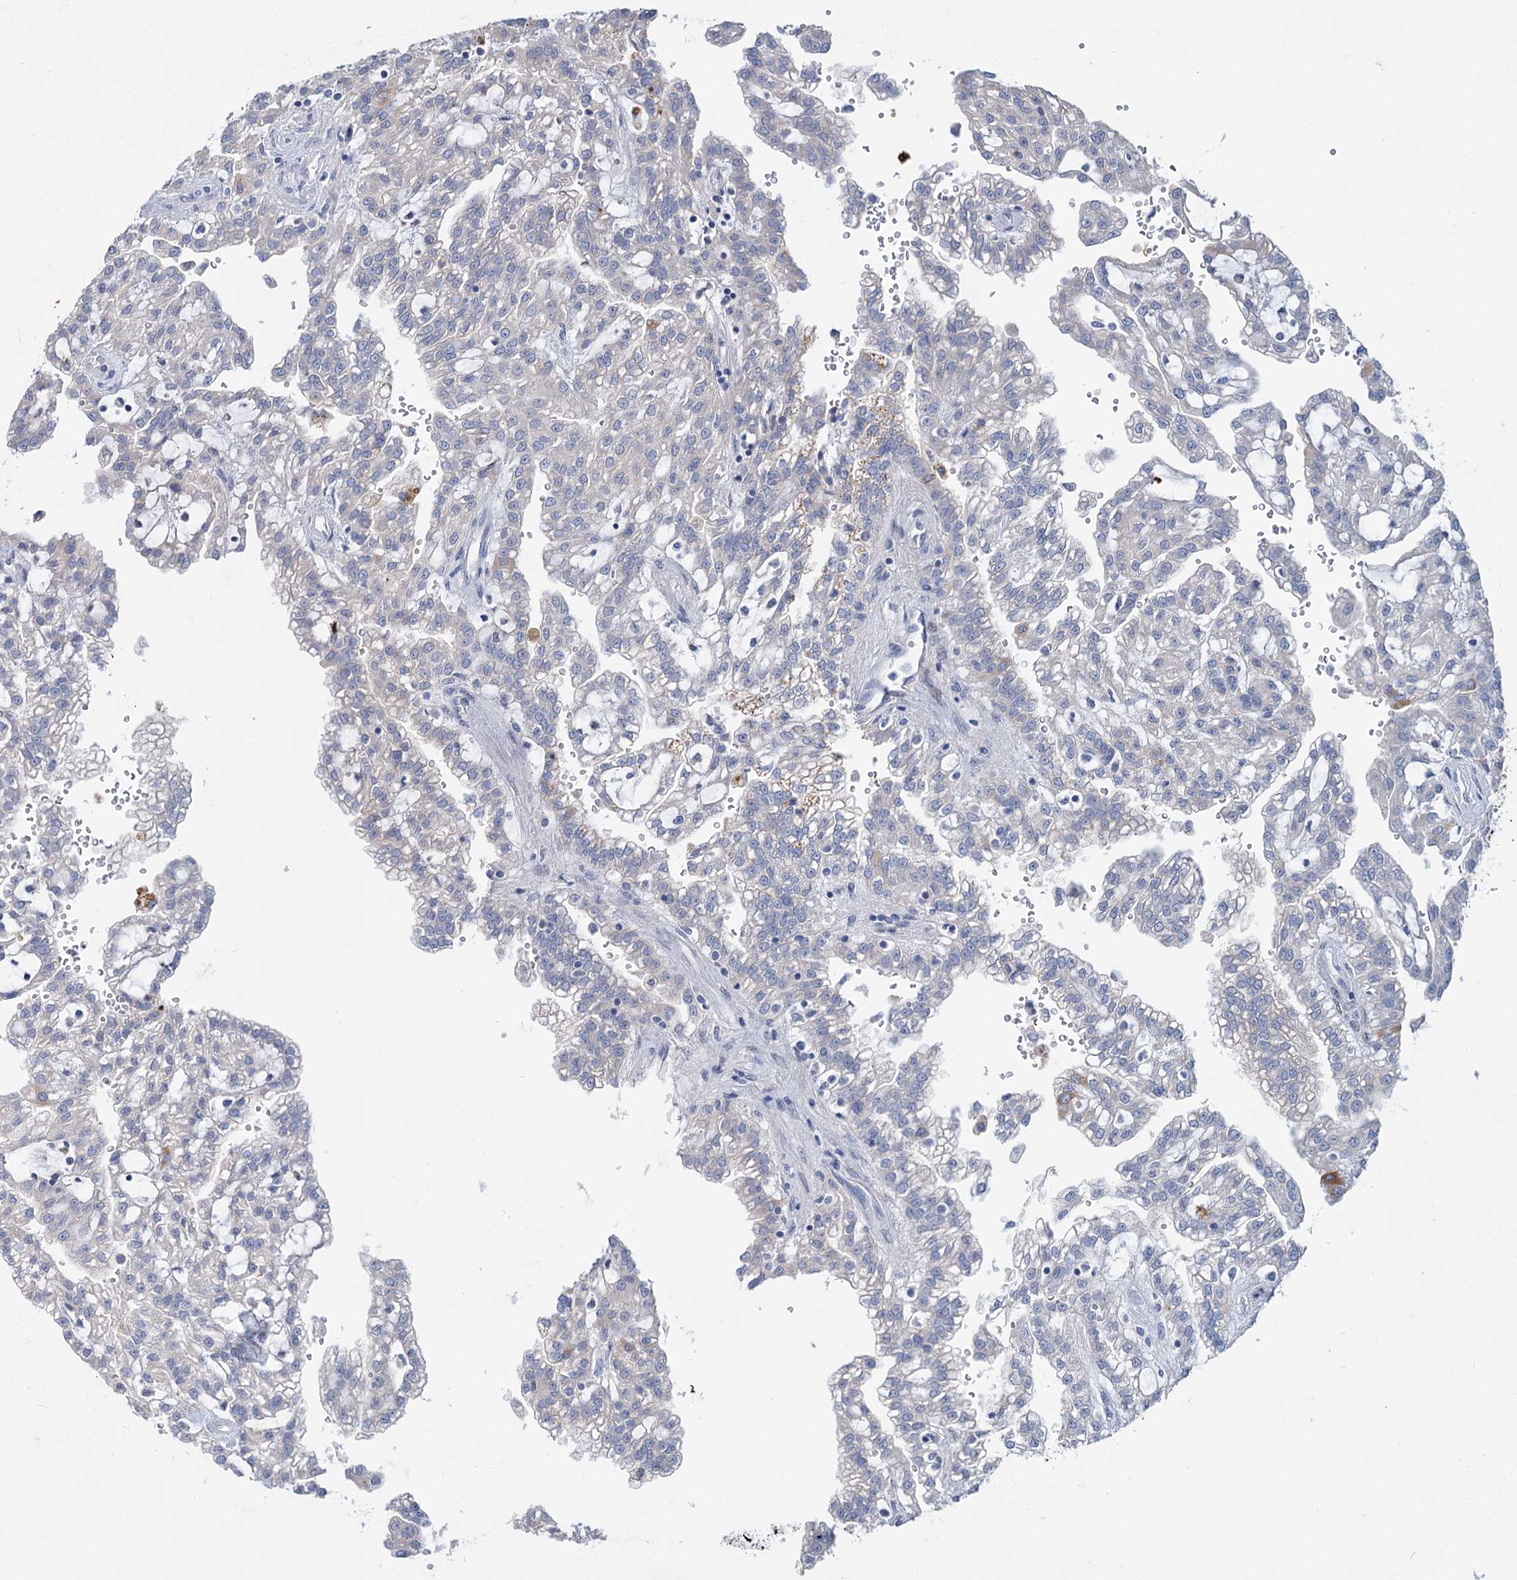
{"staining": {"intensity": "negative", "quantity": "none", "location": "none"}, "tissue": "renal cancer", "cell_type": "Tumor cells", "image_type": "cancer", "snomed": [{"axis": "morphology", "description": "Adenocarcinoma, NOS"}, {"axis": "topography", "description": "Kidney"}], "caption": "Immunohistochemical staining of renal cancer demonstrates no significant staining in tumor cells.", "gene": "LYZL4", "patient": {"sex": "male", "age": 63}}